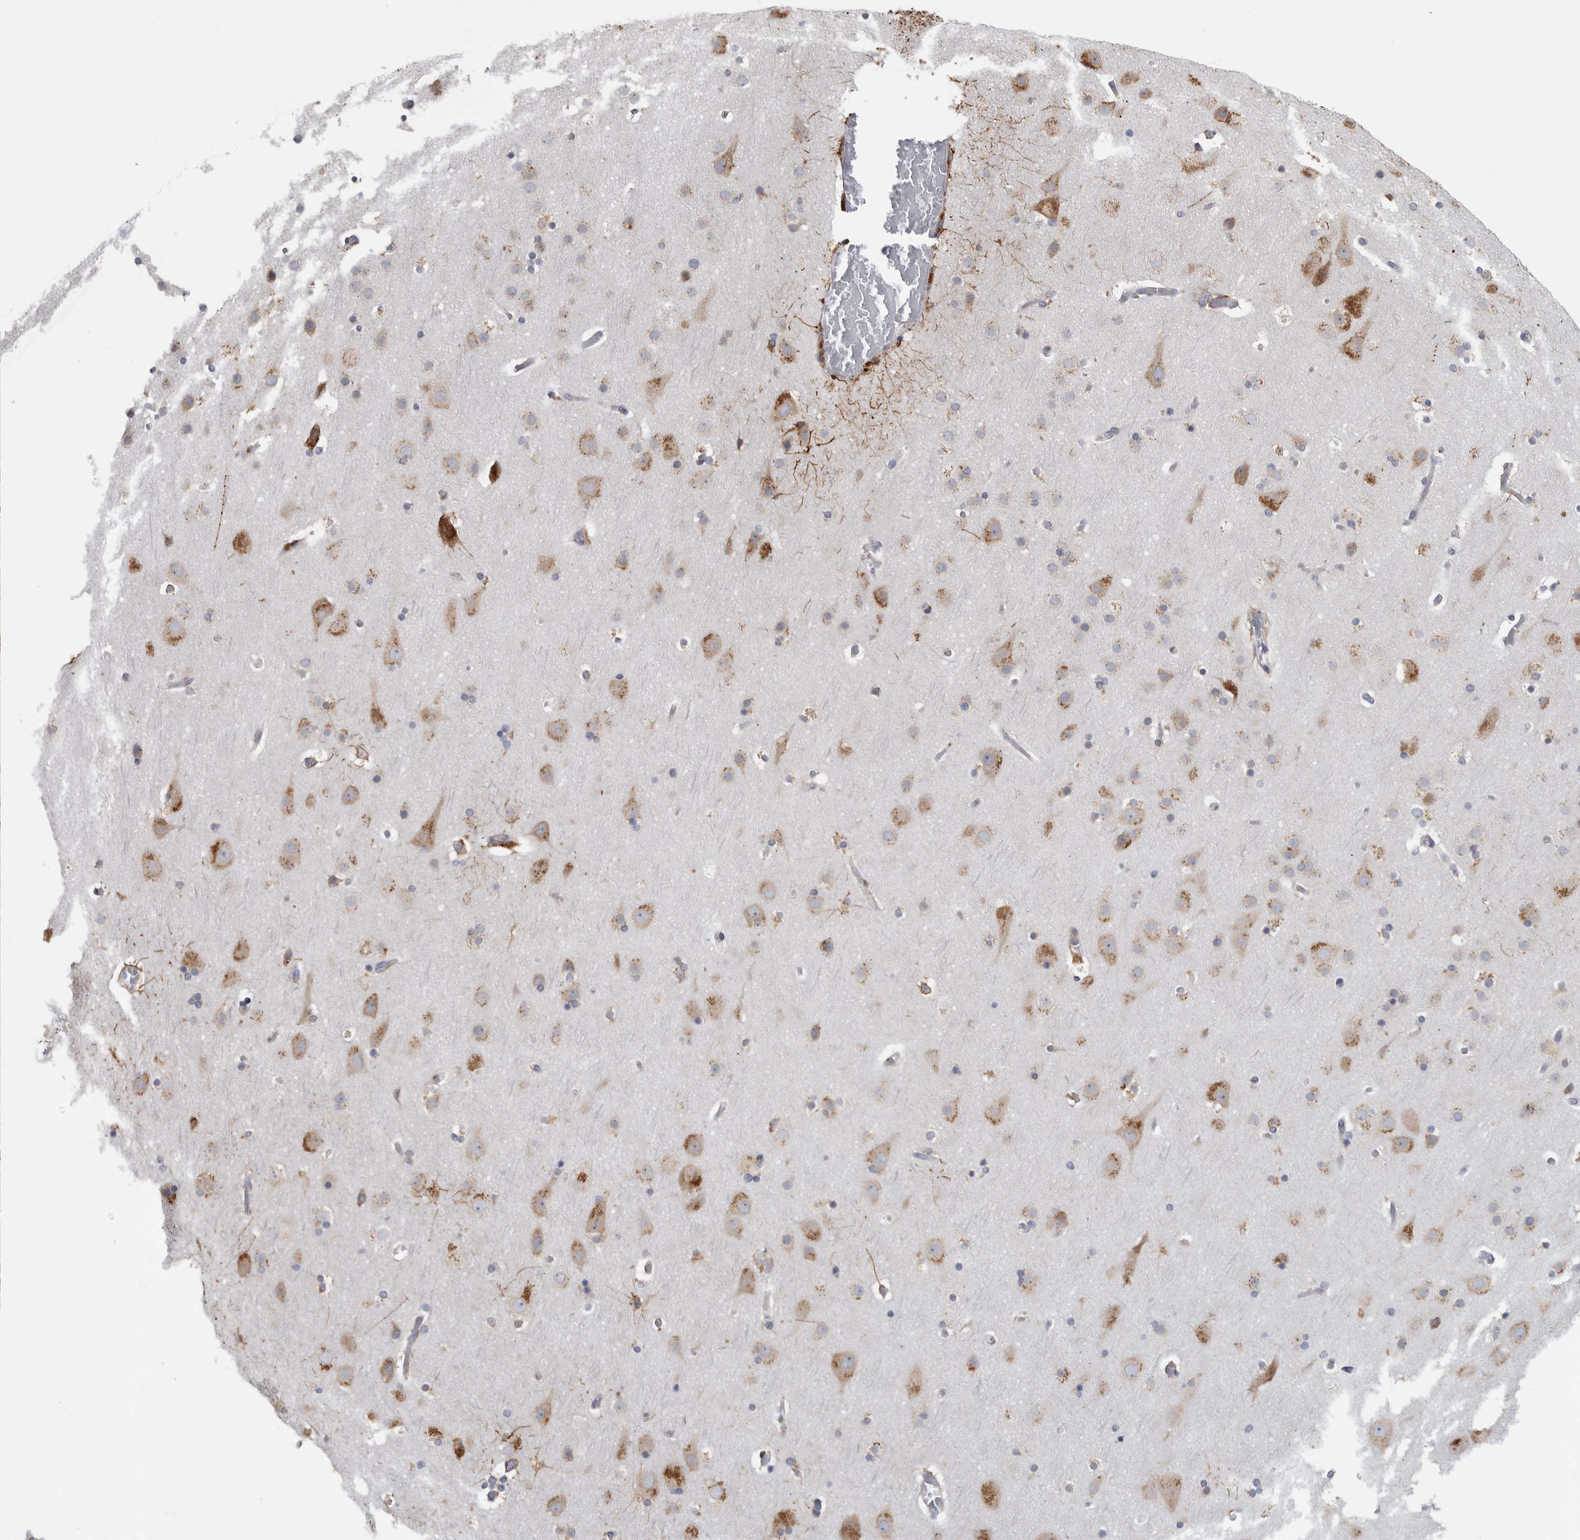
{"staining": {"intensity": "negative", "quantity": "none", "location": "none"}, "tissue": "cerebral cortex", "cell_type": "Endothelial cells", "image_type": "normal", "snomed": [{"axis": "morphology", "description": "Normal tissue, NOS"}, {"axis": "topography", "description": "Cerebral cortex"}], "caption": "The histopathology image shows no significant positivity in endothelial cells of cerebral cortex. (Immunohistochemistry, brightfield microscopy, high magnification).", "gene": "ATXN2", "patient": {"sex": "male", "age": 57}}